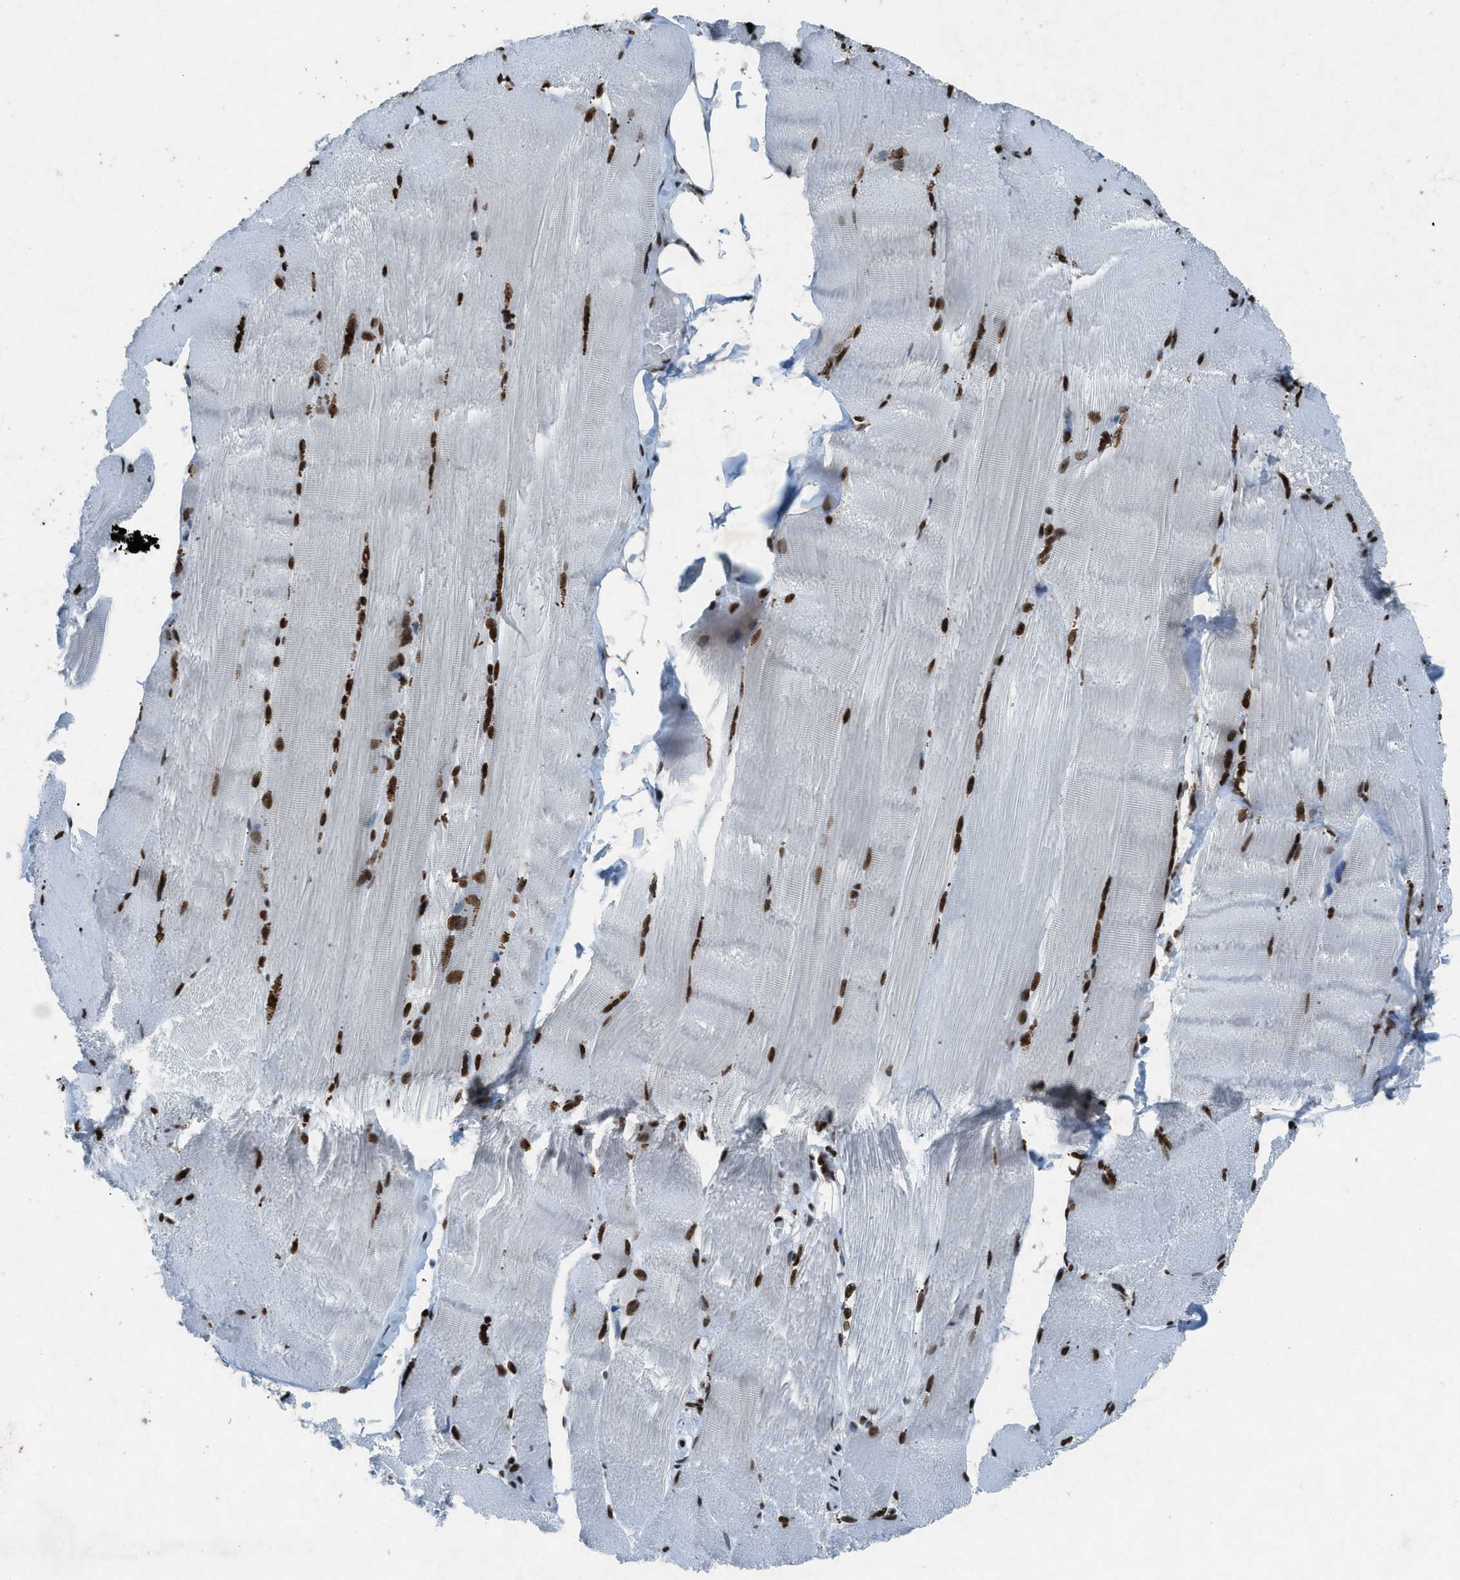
{"staining": {"intensity": "strong", "quantity": ">75%", "location": "nuclear"}, "tissue": "skeletal muscle", "cell_type": "Myocytes", "image_type": "normal", "snomed": [{"axis": "morphology", "description": "Normal tissue, NOS"}, {"axis": "topography", "description": "Skin"}, {"axis": "topography", "description": "Skeletal muscle"}], "caption": "Immunohistochemical staining of normal skeletal muscle displays high levels of strong nuclear expression in approximately >75% of myocytes.", "gene": "NXF1", "patient": {"sex": "male", "age": 83}}